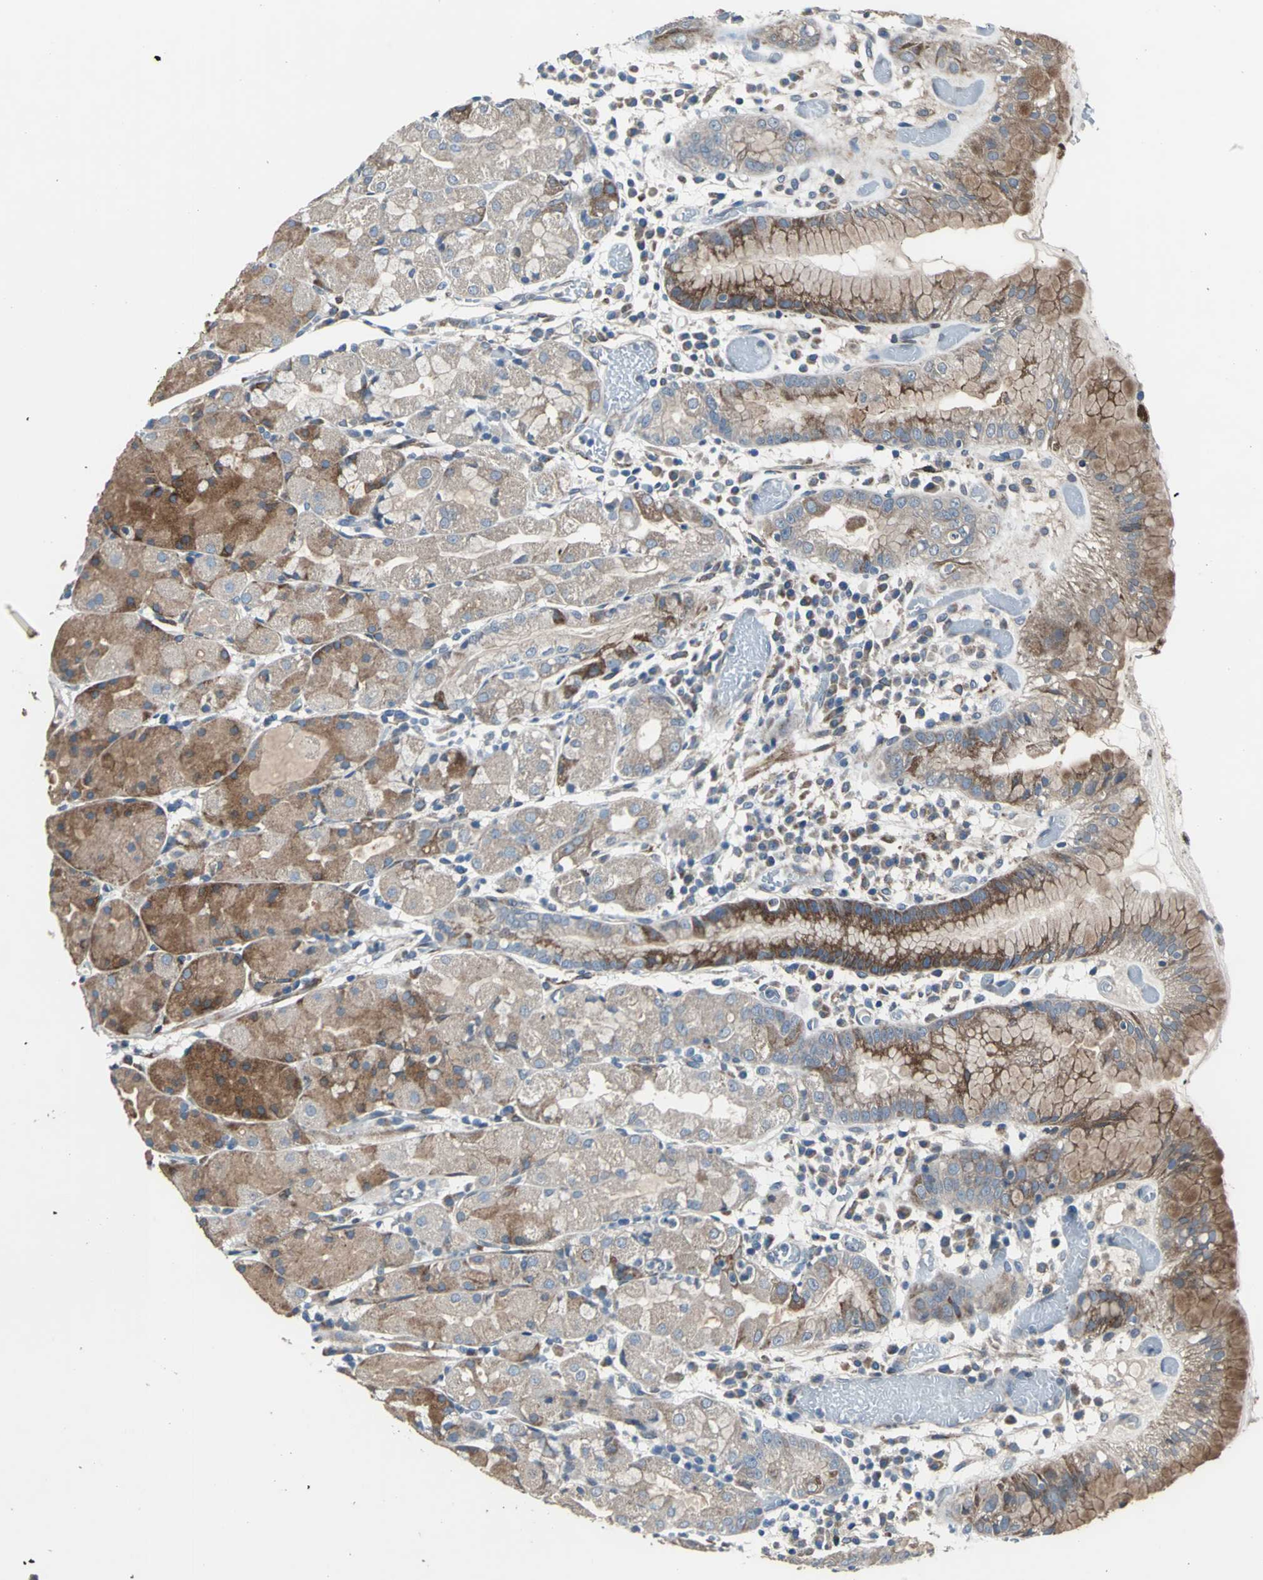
{"staining": {"intensity": "strong", "quantity": "25%-75%", "location": "cytoplasmic/membranous"}, "tissue": "stomach", "cell_type": "Glandular cells", "image_type": "normal", "snomed": [{"axis": "morphology", "description": "Normal tissue, NOS"}, {"axis": "topography", "description": "Stomach"}, {"axis": "topography", "description": "Stomach, lower"}], "caption": "A brown stain labels strong cytoplasmic/membranous staining of a protein in glandular cells of normal human stomach.", "gene": "HTATIP2", "patient": {"sex": "female", "age": 75}}